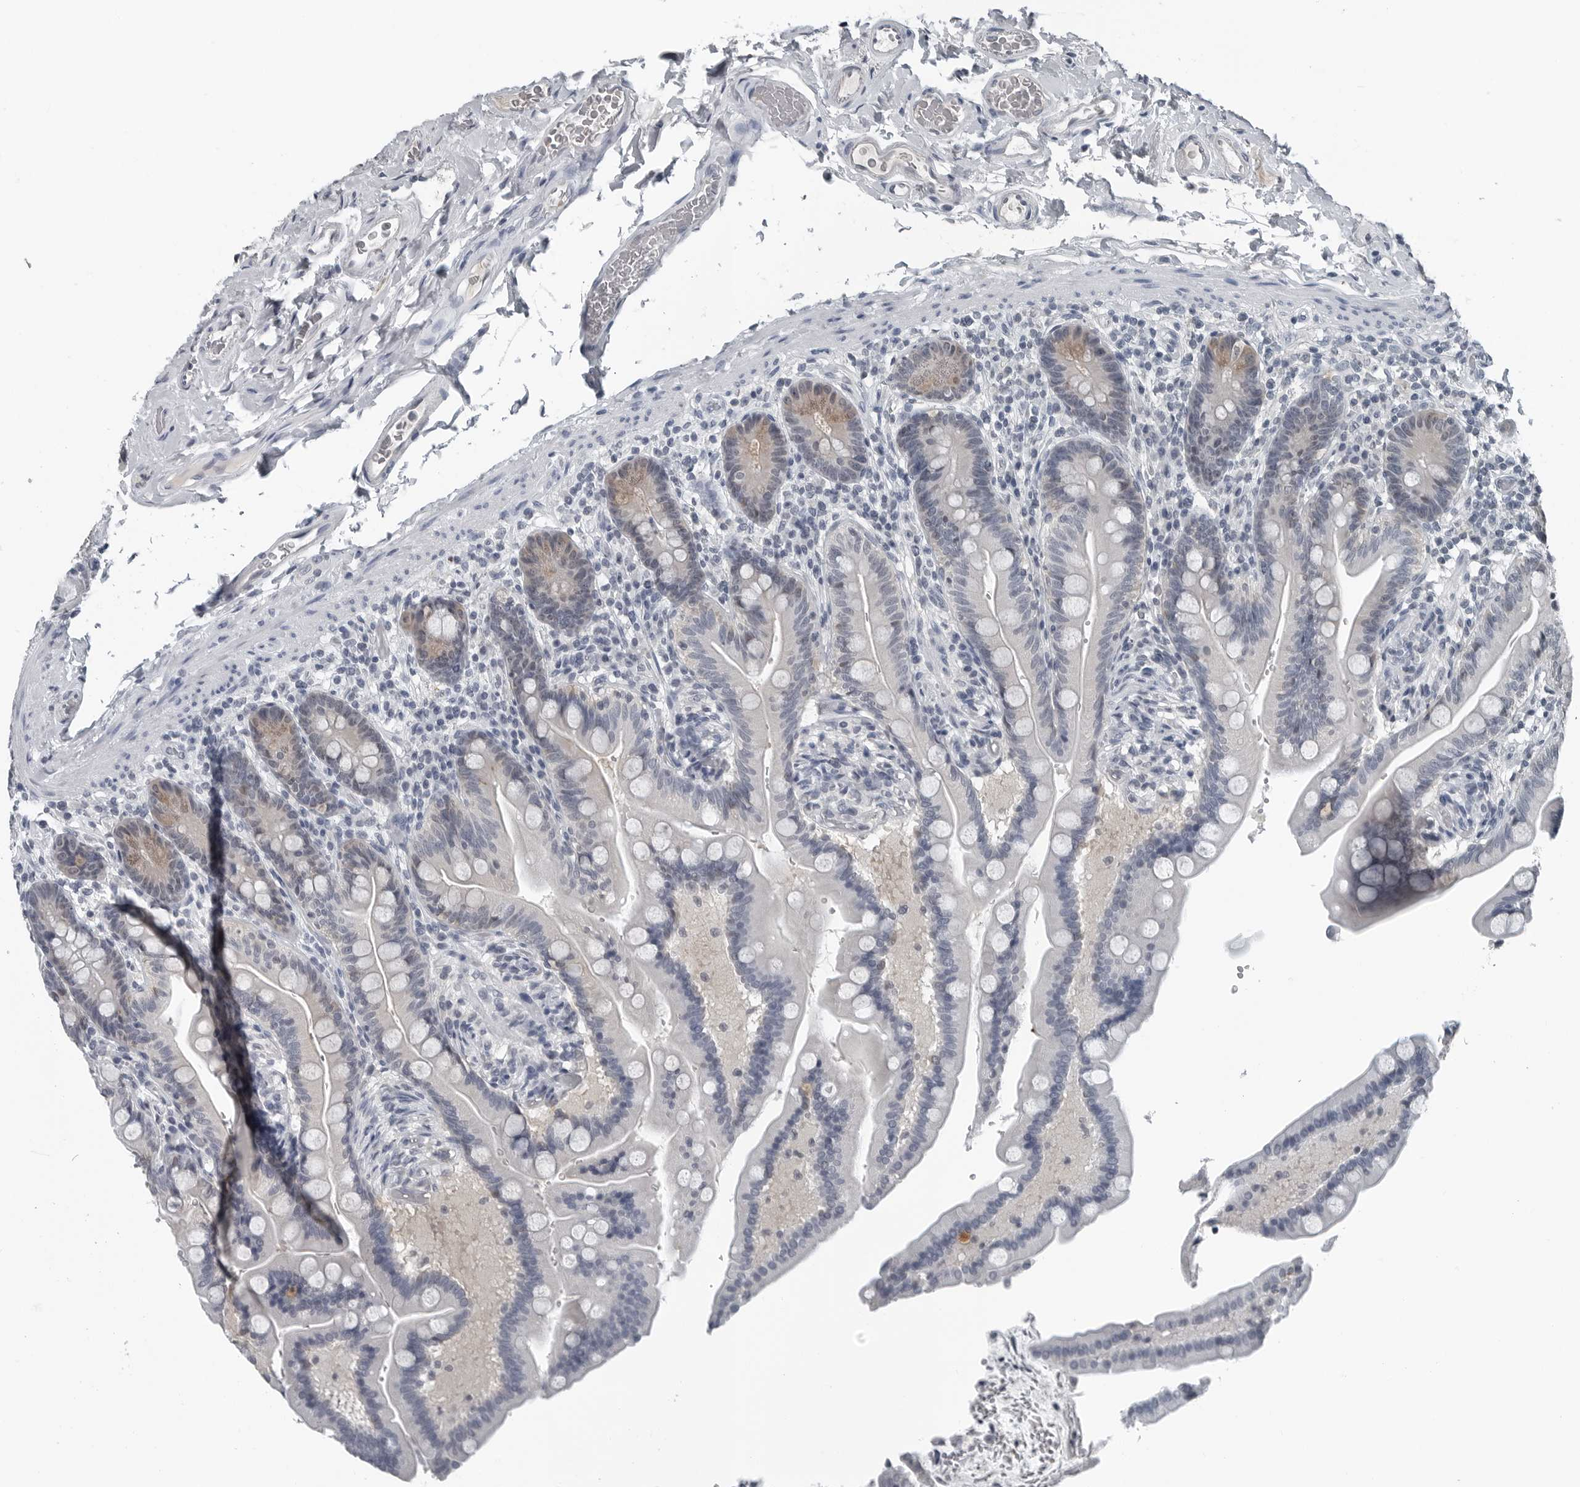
{"staining": {"intensity": "negative", "quantity": "none", "location": "none"}, "tissue": "colon", "cell_type": "Endothelial cells", "image_type": "normal", "snomed": [{"axis": "morphology", "description": "Normal tissue, NOS"}, {"axis": "topography", "description": "Smooth muscle"}, {"axis": "topography", "description": "Colon"}], "caption": "Immunohistochemistry of normal colon demonstrates no positivity in endothelial cells.", "gene": "SPINK1", "patient": {"sex": "male", "age": 73}}